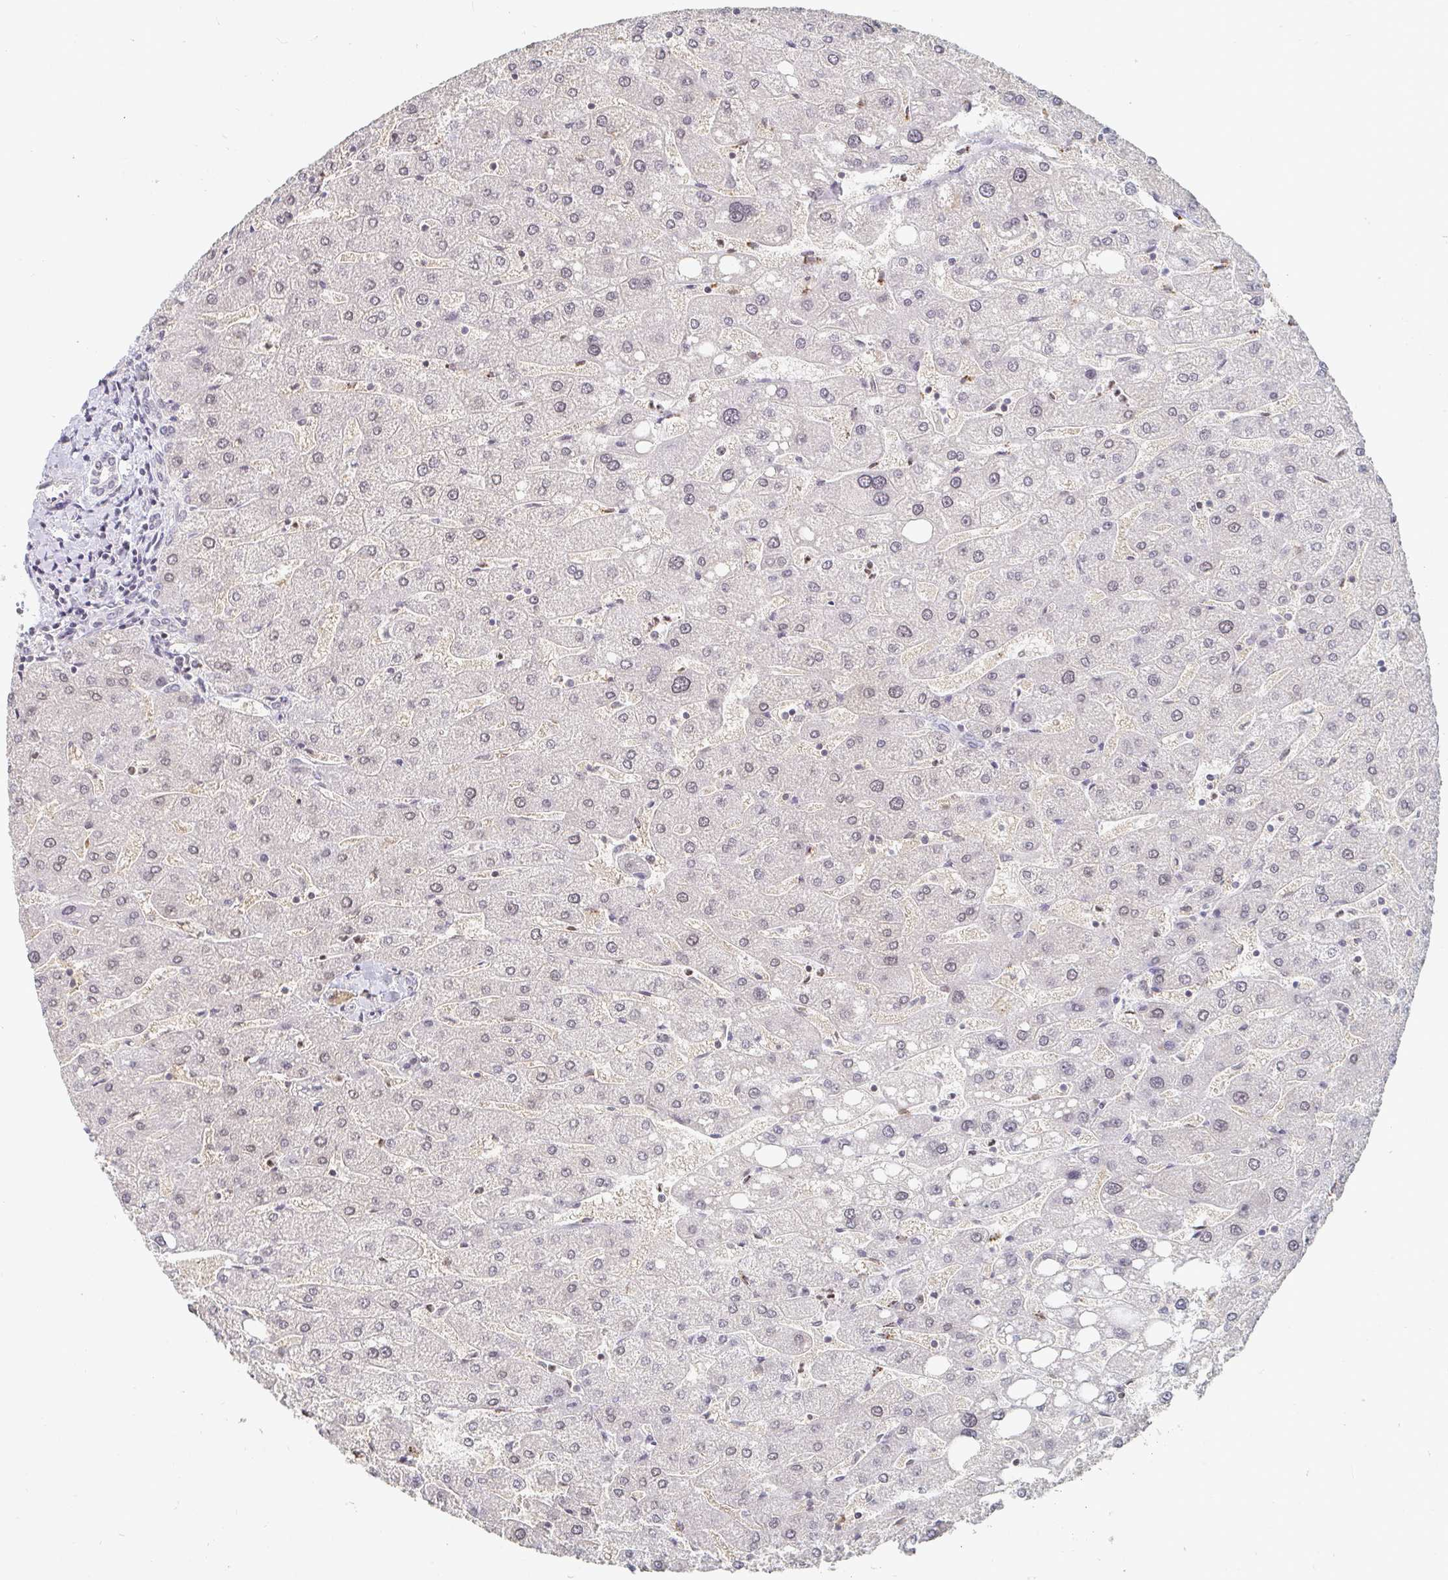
{"staining": {"intensity": "negative", "quantity": "none", "location": "none"}, "tissue": "liver", "cell_type": "Cholangiocytes", "image_type": "normal", "snomed": [{"axis": "morphology", "description": "Normal tissue, NOS"}, {"axis": "topography", "description": "Liver"}], "caption": "Cholangiocytes show no significant protein expression in normal liver. (DAB immunohistochemistry with hematoxylin counter stain).", "gene": "NME9", "patient": {"sex": "male", "age": 67}}